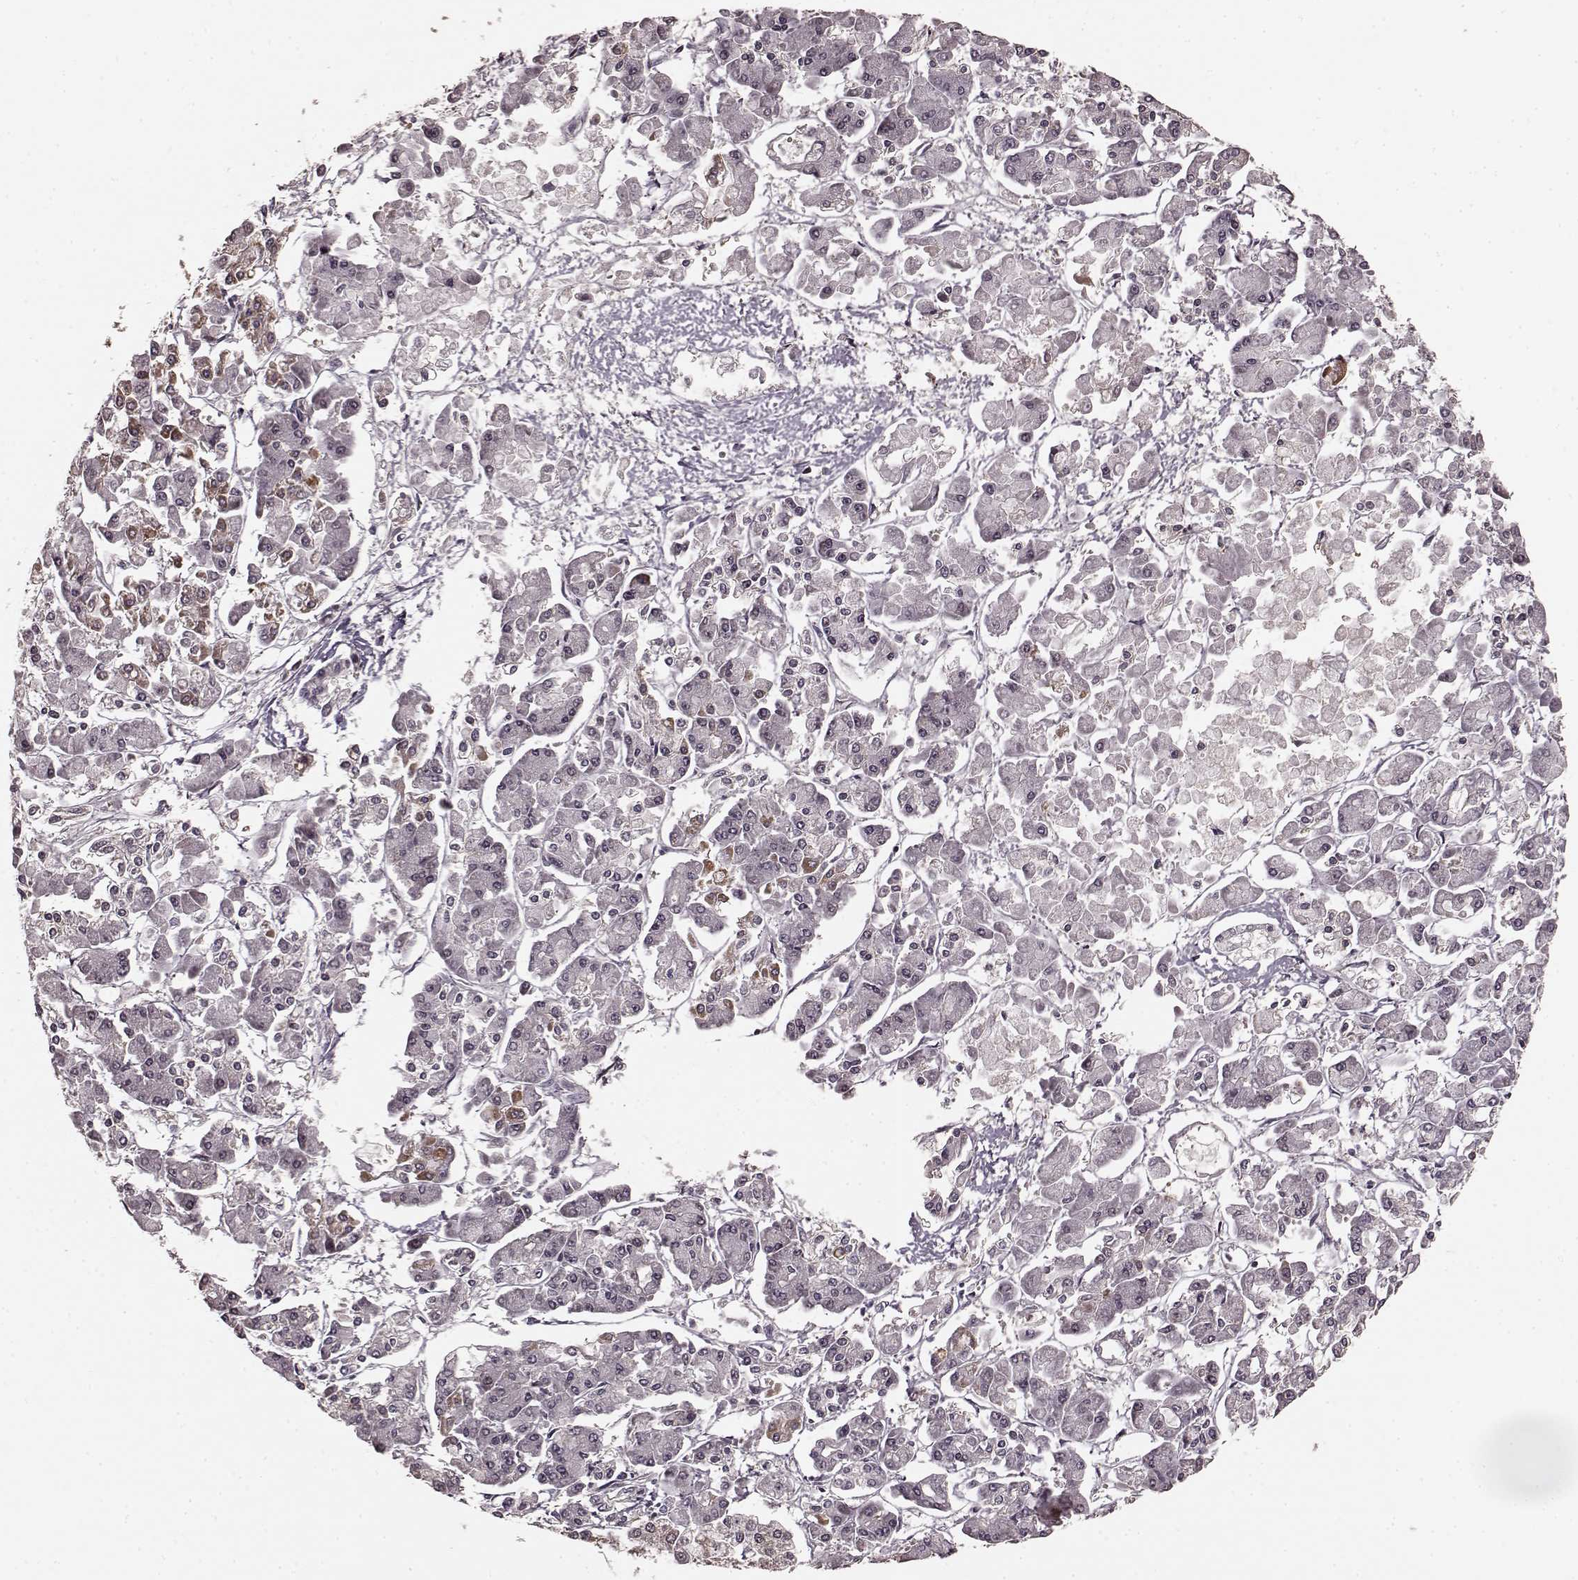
{"staining": {"intensity": "negative", "quantity": "none", "location": "none"}, "tissue": "pancreatic cancer", "cell_type": "Tumor cells", "image_type": "cancer", "snomed": [{"axis": "morphology", "description": "Adenocarcinoma, NOS"}, {"axis": "topography", "description": "Pancreas"}], "caption": "DAB (3,3'-diaminobenzidine) immunohistochemical staining of human pancreatic adenocarcinoma exhibits no significant positivity in tumor cells. (DAB immunohistochemistry with hematoxylin counter stain).", "gene": "PLCB4", "patient": {"sex": "male", "age": 85}}